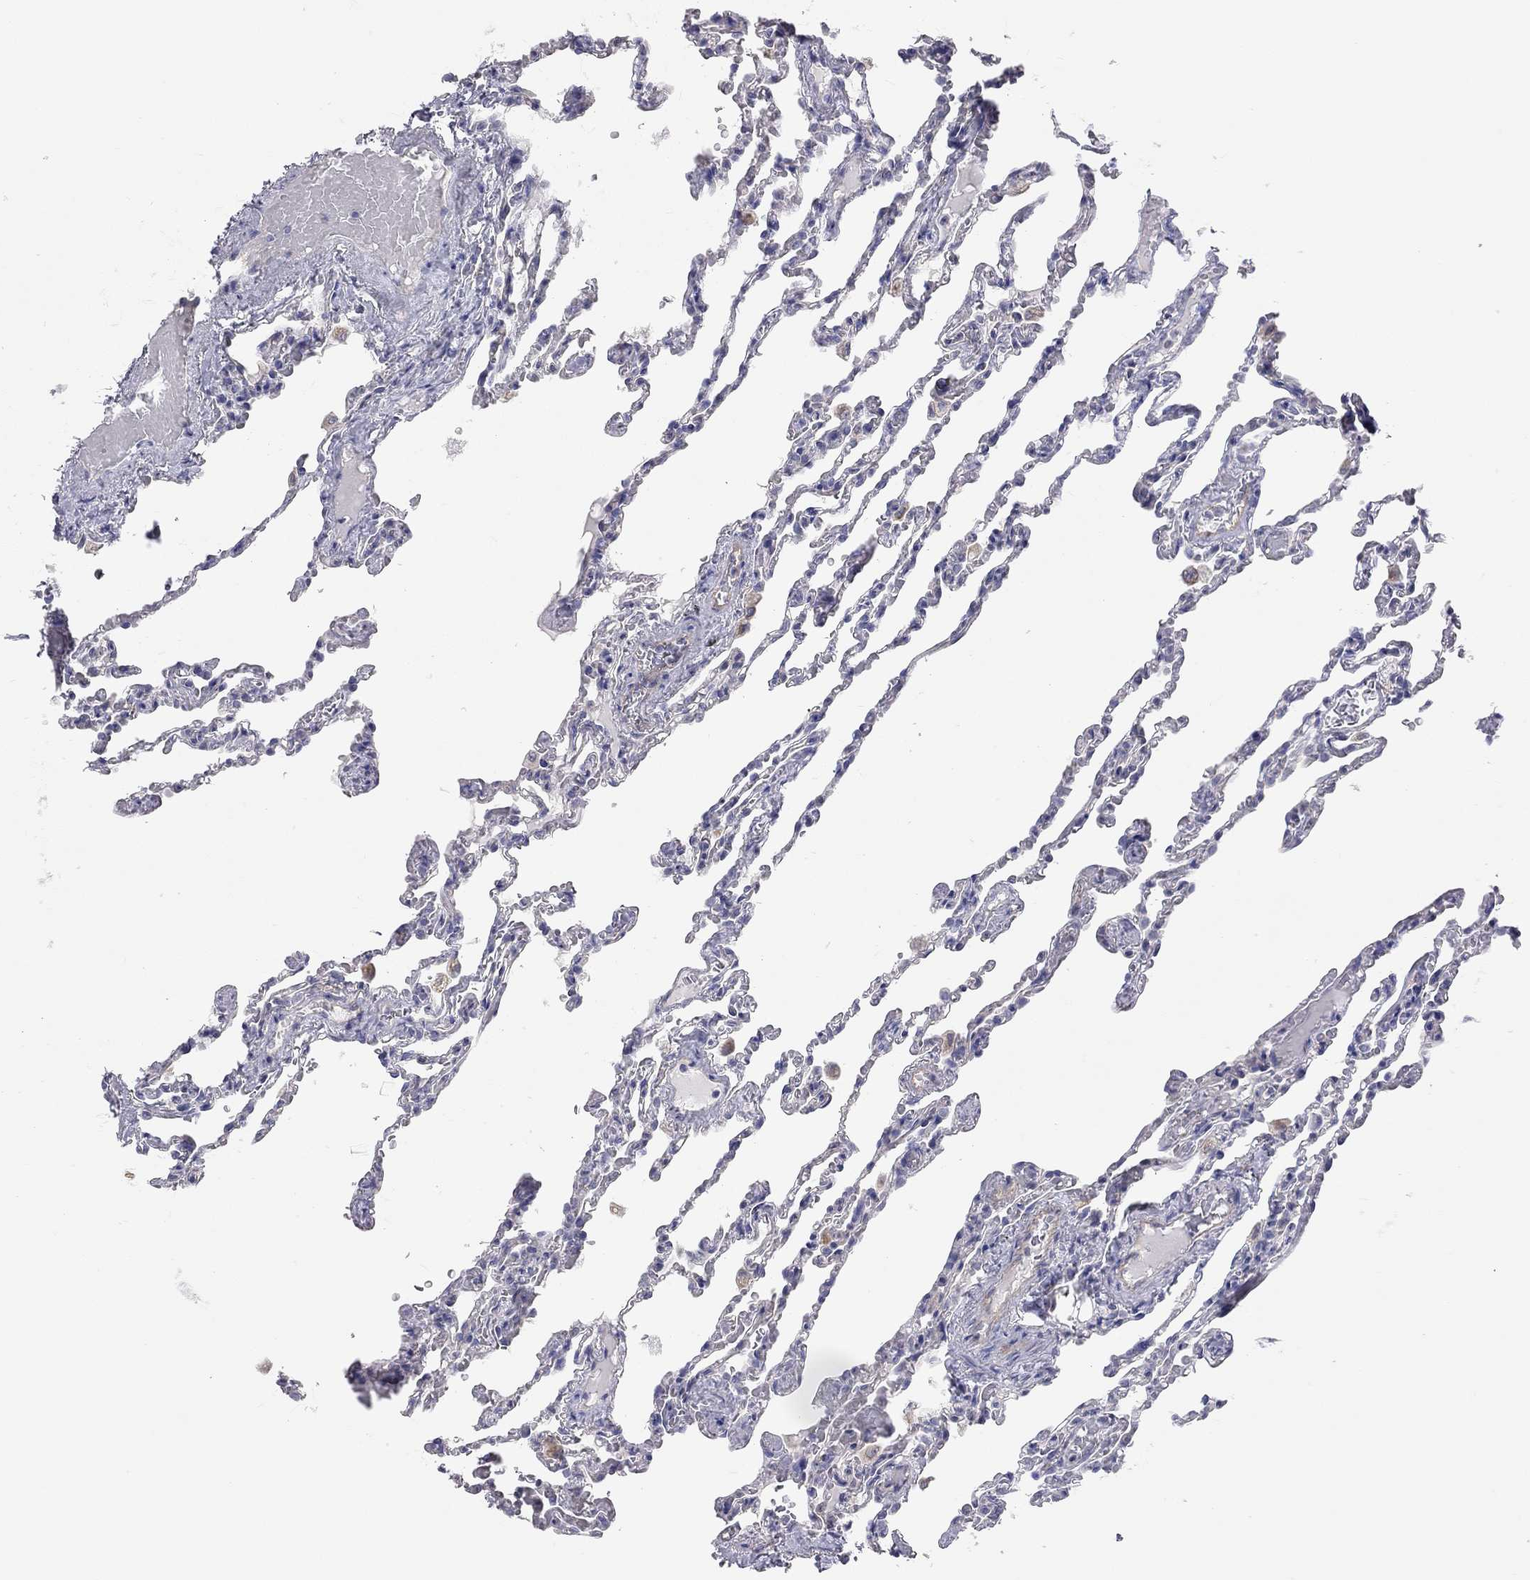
{"staining": {"intensity": "negative", "quantity": "none", "location": "none"}, "tissue": "lung", "cell_type": "Alveolar cells", "image_type": "normal", "snomed": [{"axis": "morphology", "description": "Normal tissue, NOS"}, {"axis": "topography", "description": "Lung"}], "caption": "A high-resolution image shows immunohistochemistry (IHC) staining of unremarkable lung, which displays no significant staining in alveolar cells.", "gene": "GPRC5B", "patient": {"sex": "female", "age": 43}}